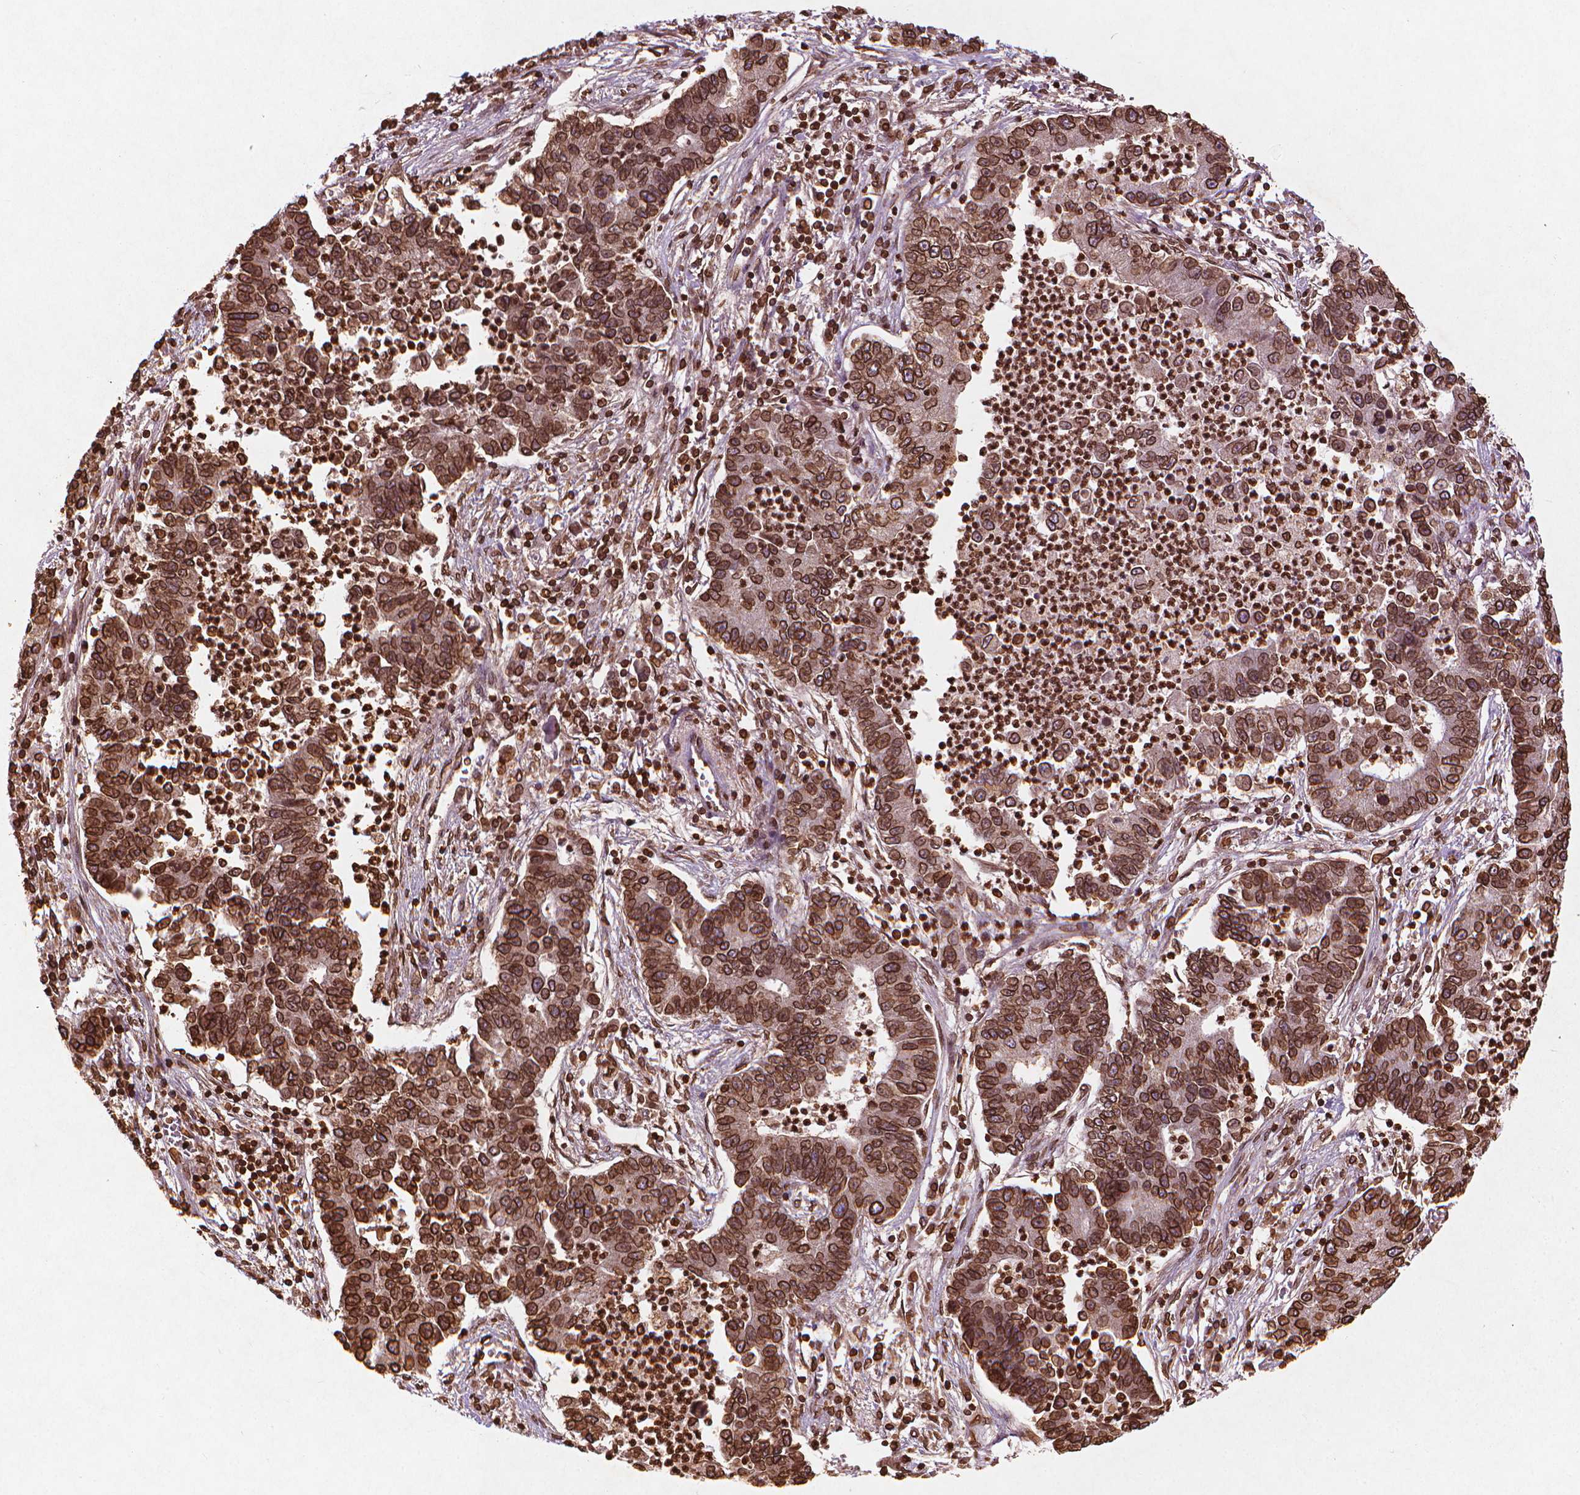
{"staining": {"intensity": "strong", "quantity": ">75%", "location": "cytoplasmic/membranous,nuclear"}, "tissue": "lung cancer", "cell_type": "Tumor cells", "image_type": "cancer", "snomed": [{"axis": "morphology", "description": "Adenocarcinoma, NOS"}, {"axis": "topography", "description": "Lung"}], "caption": "Lung adenocarcinoma stained with DAB (3,3'-diaminobenzidine) immunohistochemistry reveals high levels of strong cytoplasmic/membranous and nuclear expression in about >75% of tumor cells.", "gene": "LMNB1", "patient": {"sex": "female", "age": 57}}